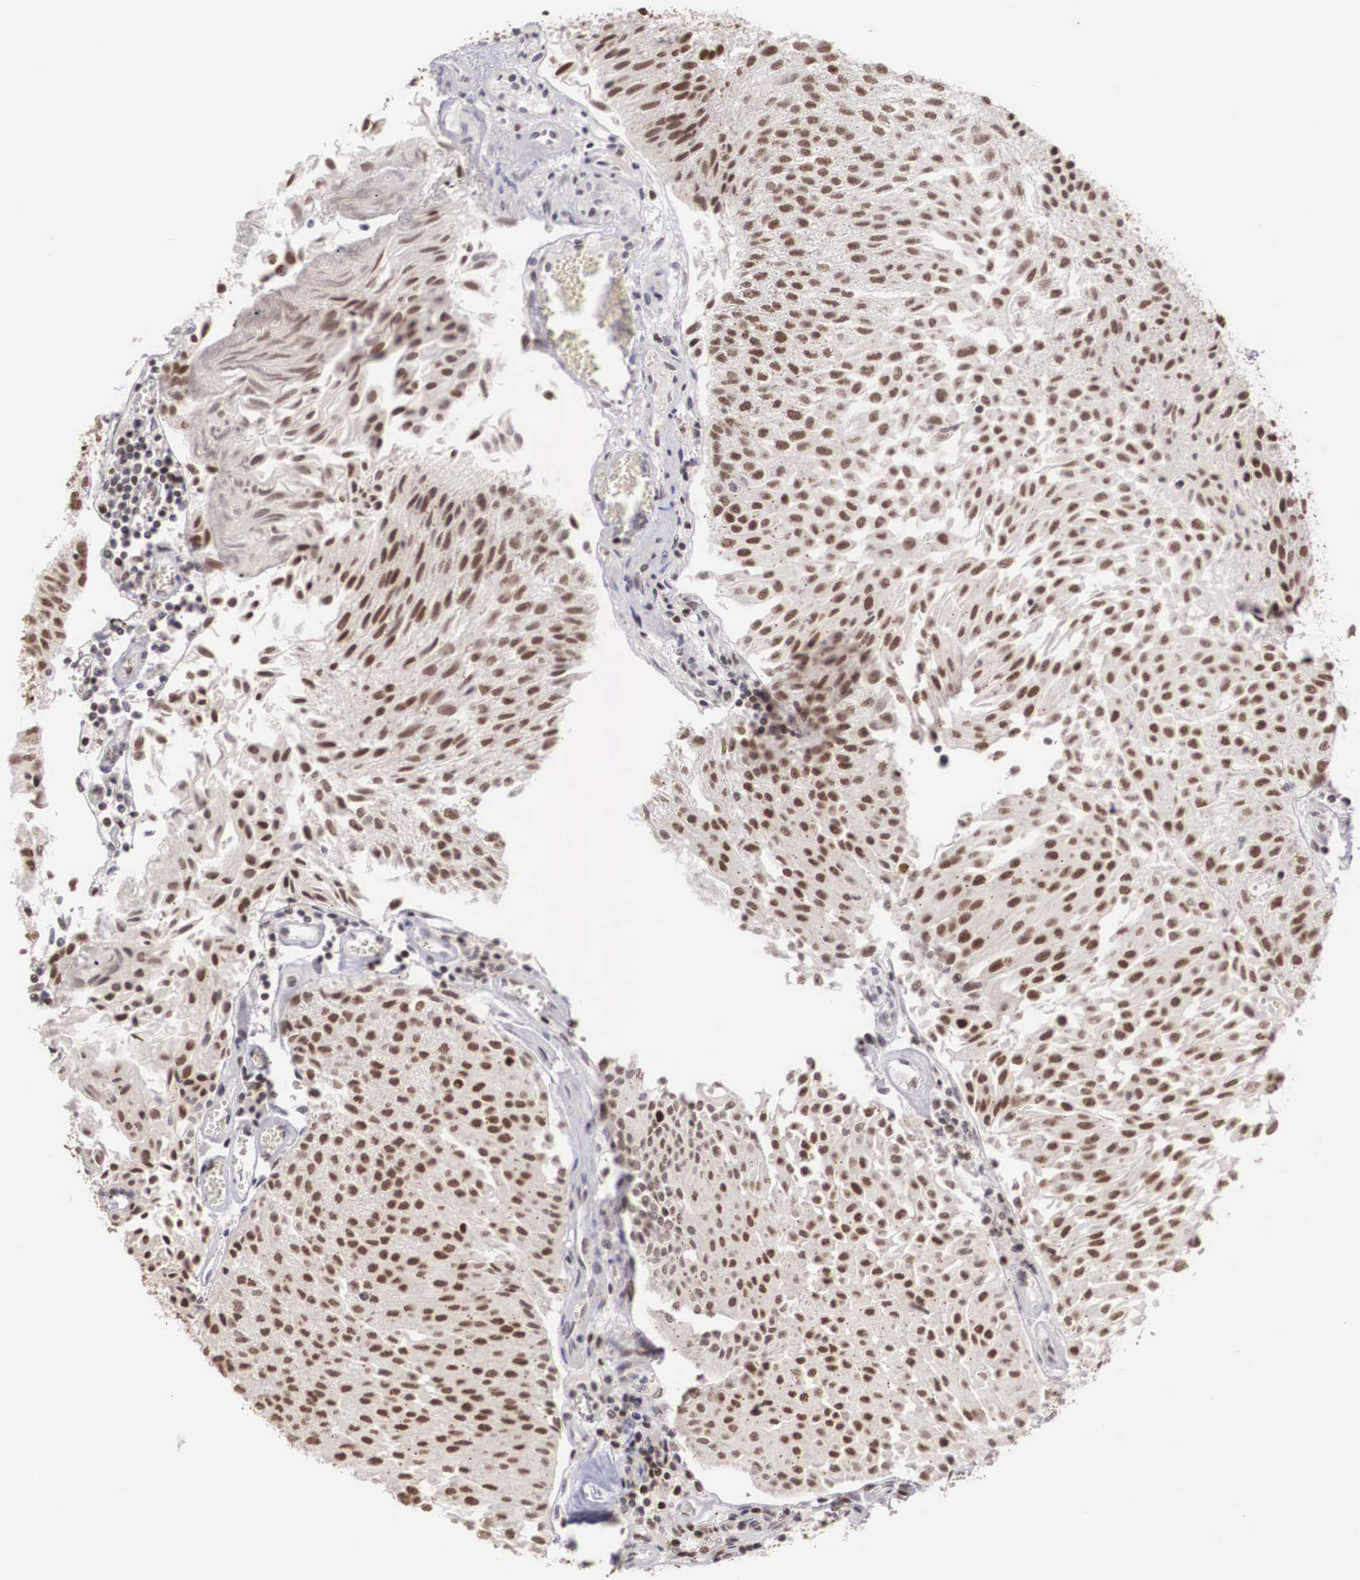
{"staining": {"intensity": "strong", "quantity": ">75%", "location": "nuclear"}, "tissue": "urothelial cancer", "cell_type": "Tumor cells", "image_type": "cancer", "snomed": [{"axis": "morphology", "description": "Urothelial carcinoma, Low grade"}, {"axis": "topography", "description": "Urinary bladder"}], "caption": "Human urothelial carcinoma (low-grade) stained with a brown dye demonstrates strong nuclear positive staining in about >75% of tumor cells.", "gene": "HTATSF1", "patient": {"sex": "male", "age": 86}}